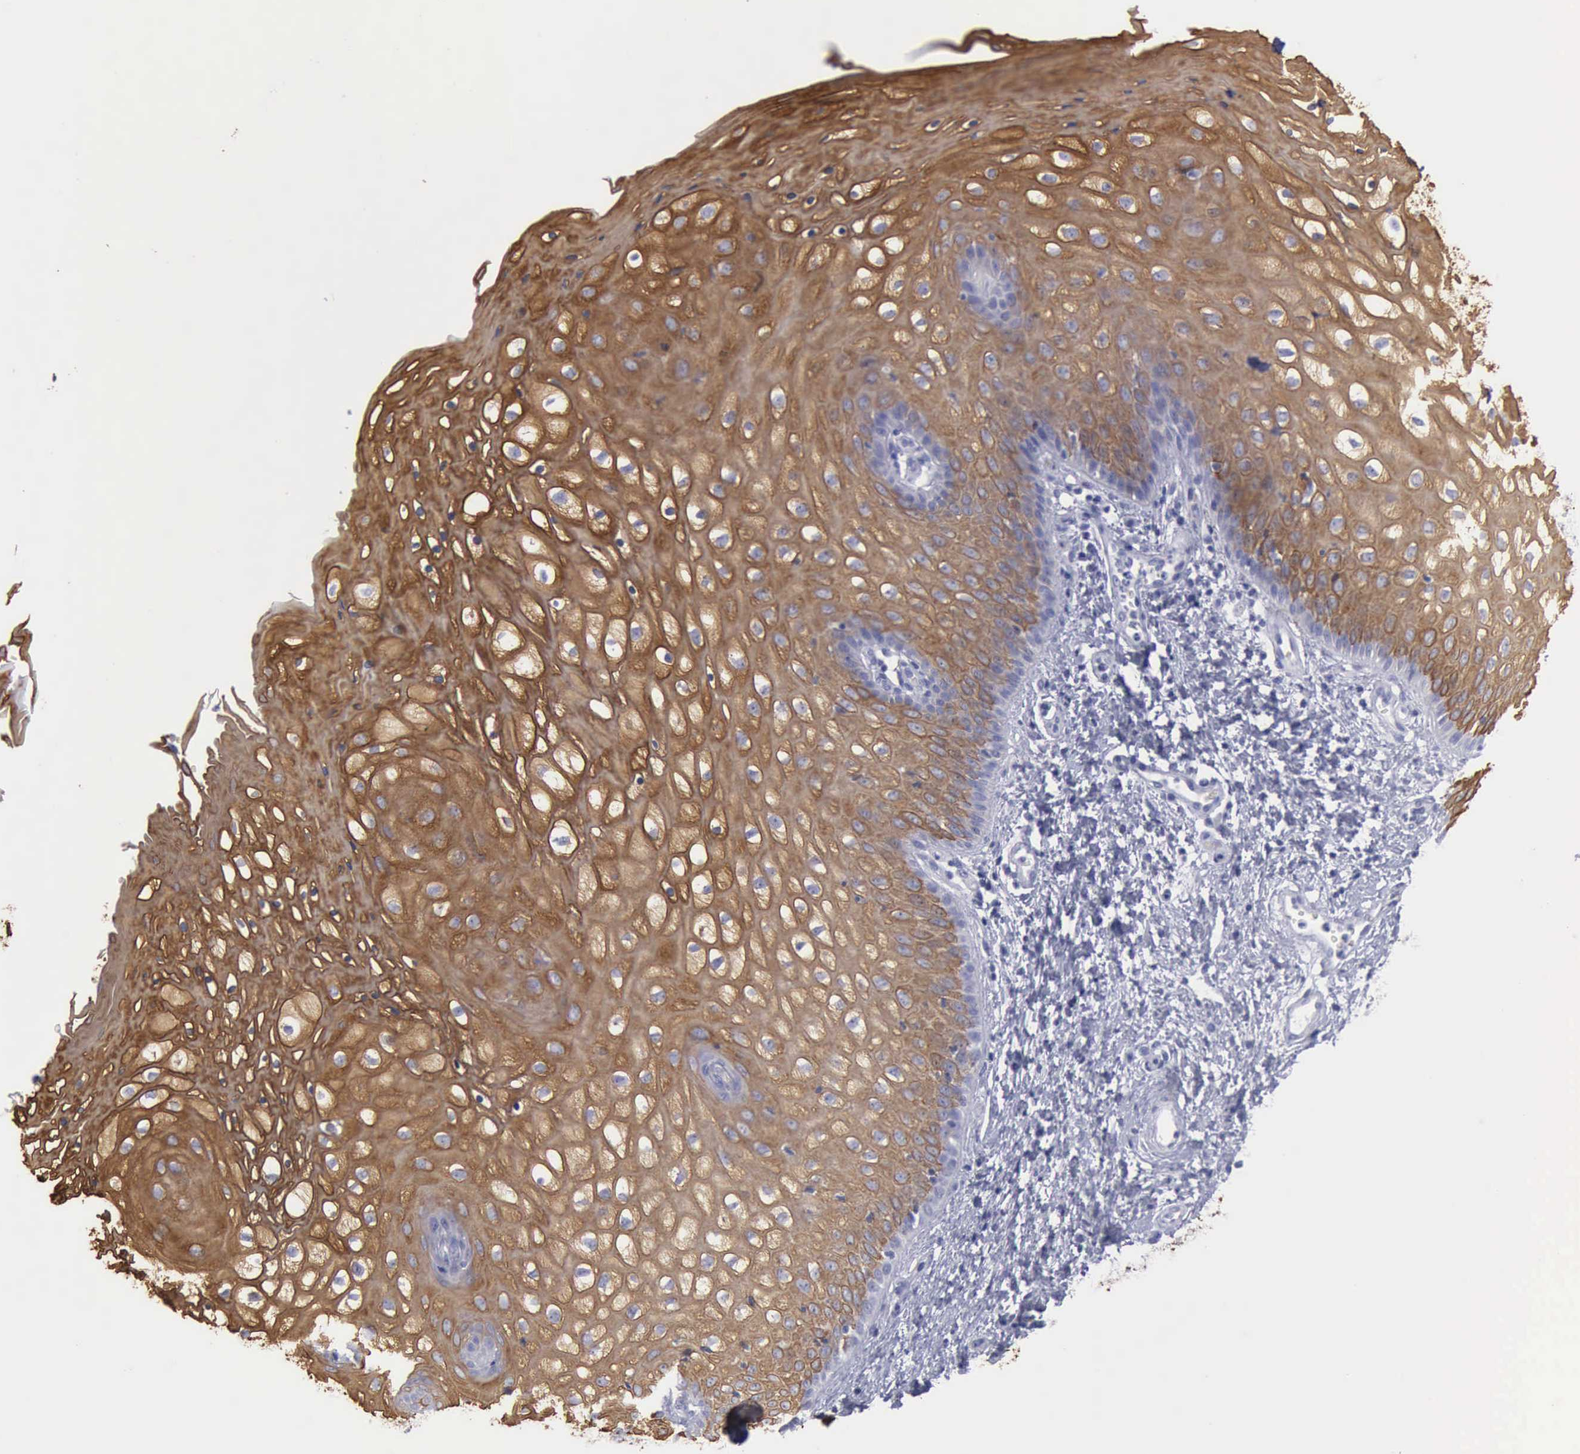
{"staining": {"intensity": "moderate", "quantity": ">75%", "location": "cytoplasmic/membranous"}, "tissue": "vagina", "cell_type": "Squamous epithelial cells", "image_type": "normal", "snomed": [{"axis": "morphology", "description": "Normal tissue, NOS"}, {"axis": "topography", "description": "Vagina"}], "caption": "A high-resolution histopathology image shows immunohistochemistry (IHC) staining of normal vagina, which demonstrates moderate cytoplasmic/membranous positivity in approximately >75% of squamous epithelial cells. The protein is stained brown, and the nuclei are stained in blue (DAB IHC with brightfield microscopy, high magnification).", "gene": "KRT13", "patient": {"sex": "female", "age": 34}}